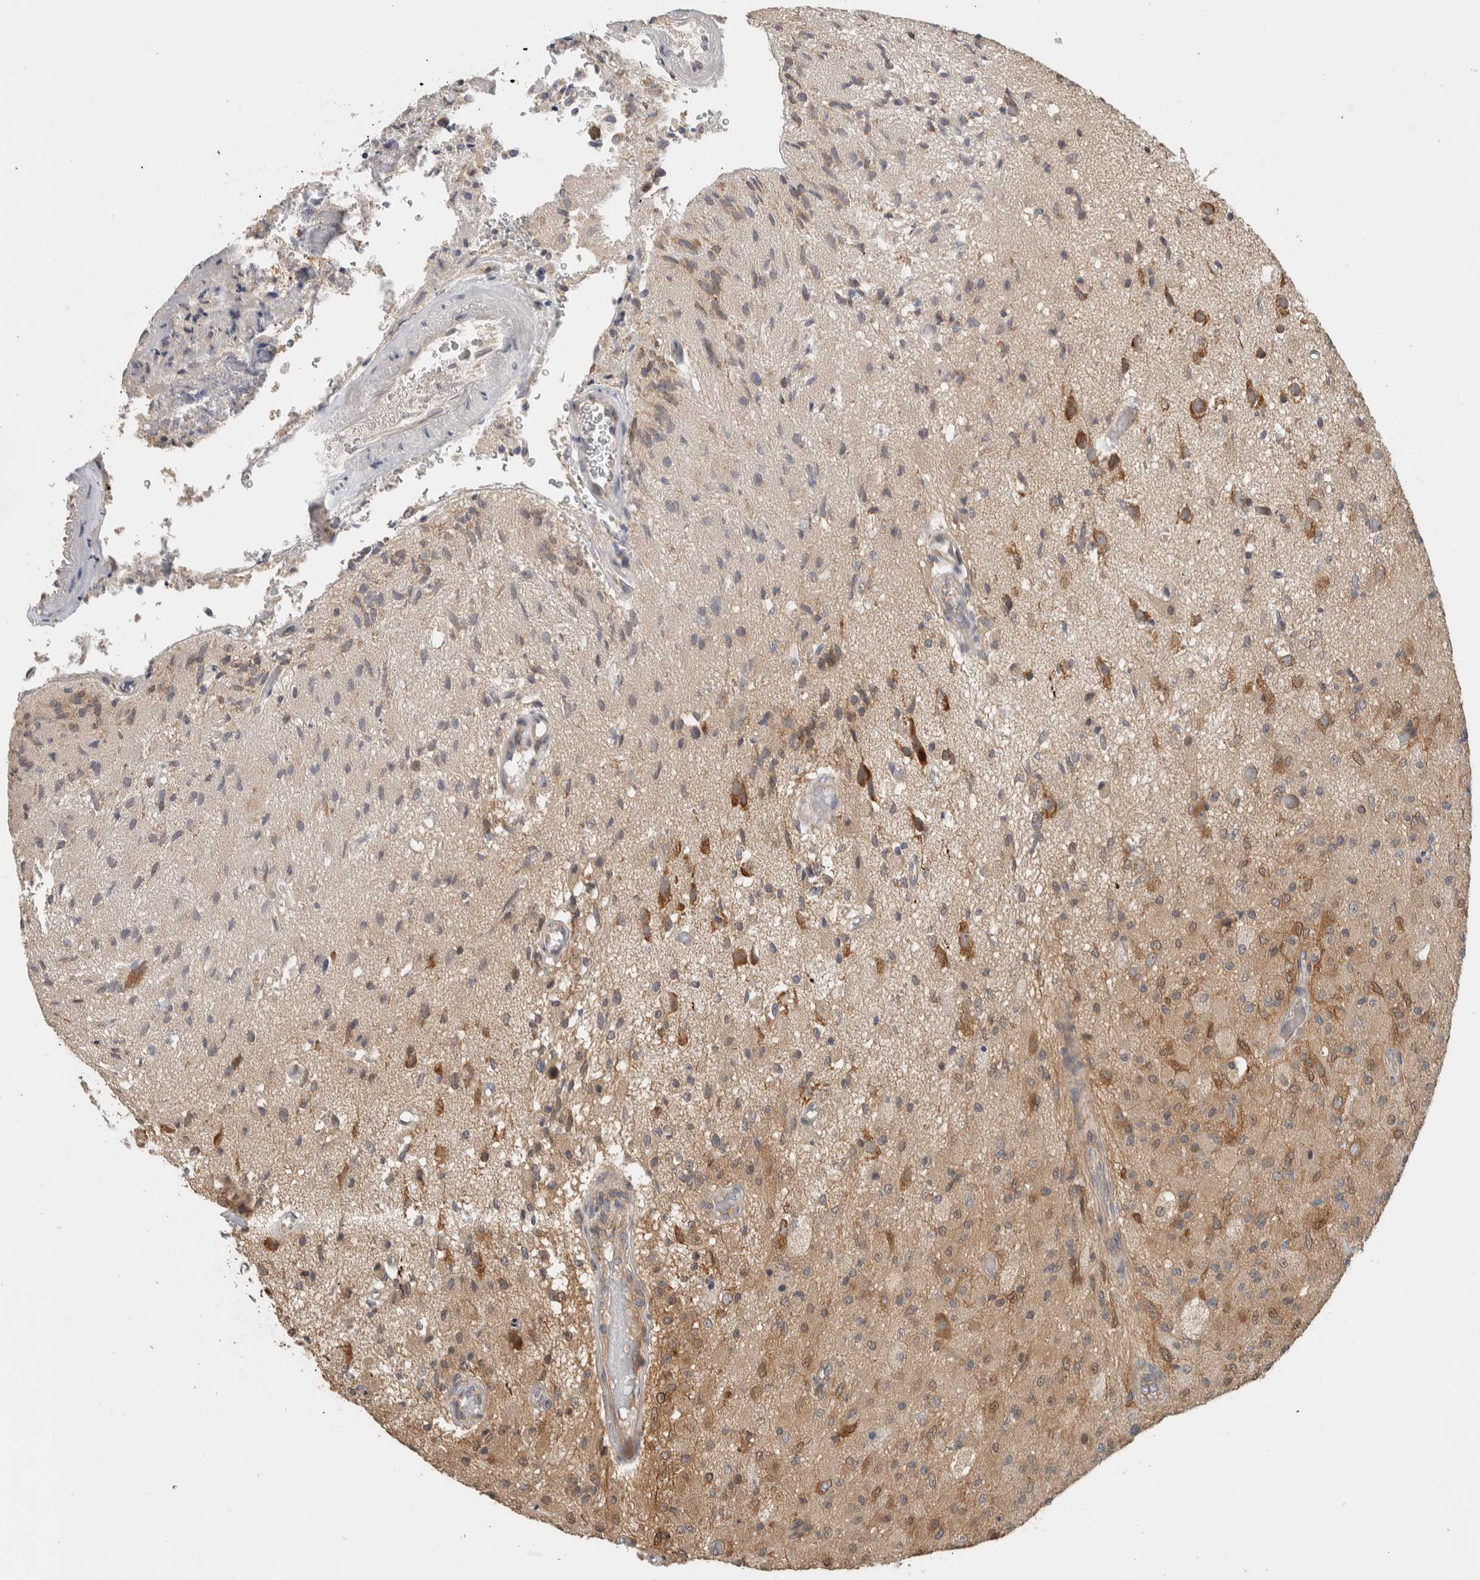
{"staining": {"intensity": "weak", "quantity": ">75%", "location": "cytoplasmic/membranous"}, "tissue": "glioma", "cell_type": "Tumor cells", "image_type": "cancer", "snomed": [{"axis": "morphology", "description": "Normal tissue, NOS"}, {"axis": "morphology", "description": "Glioma, malignant, High grade"}, {"axis": "topography", "description": "Cerebral cortex"}], "caption": "IHC image of neoplastic tissue: malignant glioma (high-grade) stained using IHC exhibits low levels of weak protein expression localized specifically in the cytoplasmic/membranous of tumor cells, appearing as a cytoplasmic/membranous brown color.", "gene": "PUM1", "patient": {"sex": "male", "age": 77}}